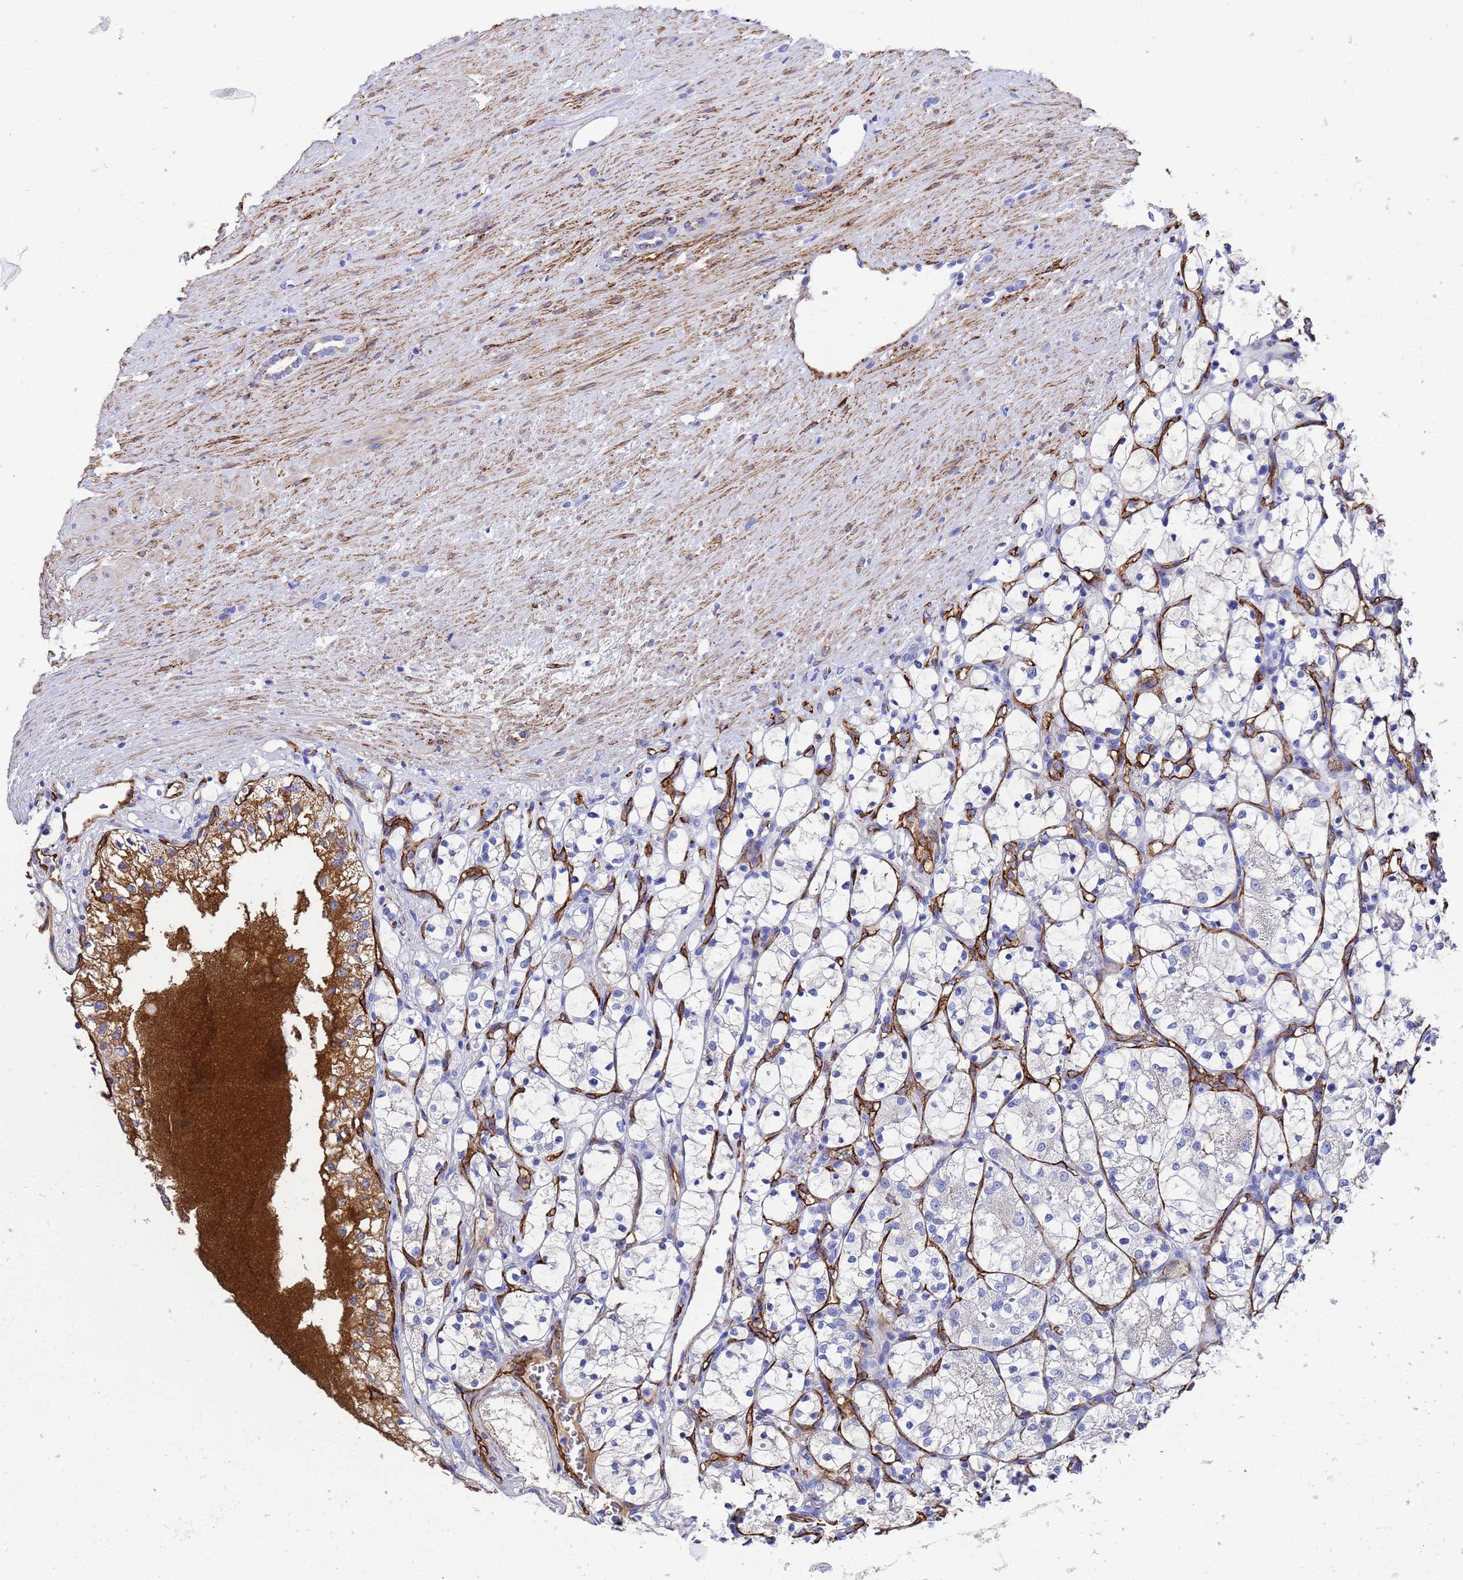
{"staining": {"intensity": "negative", "quantity": "none", "location": "none"}, "tissue": "renal cancer", "cell_type": "Tumor cells", "image_type": "cancer", "snomed": [{"axis": "morphology", "description": "Adenocarcinoma, NOS"}, {"axis": "topography", "description": "Kidney"}], "caption": "Human renal cancer stained for a protein using immunohistochemistry (IHC) reveals no staining in tumor cells.", "gene": "ADIPOQ", "patient": {"sex": "female", "age": 69}}